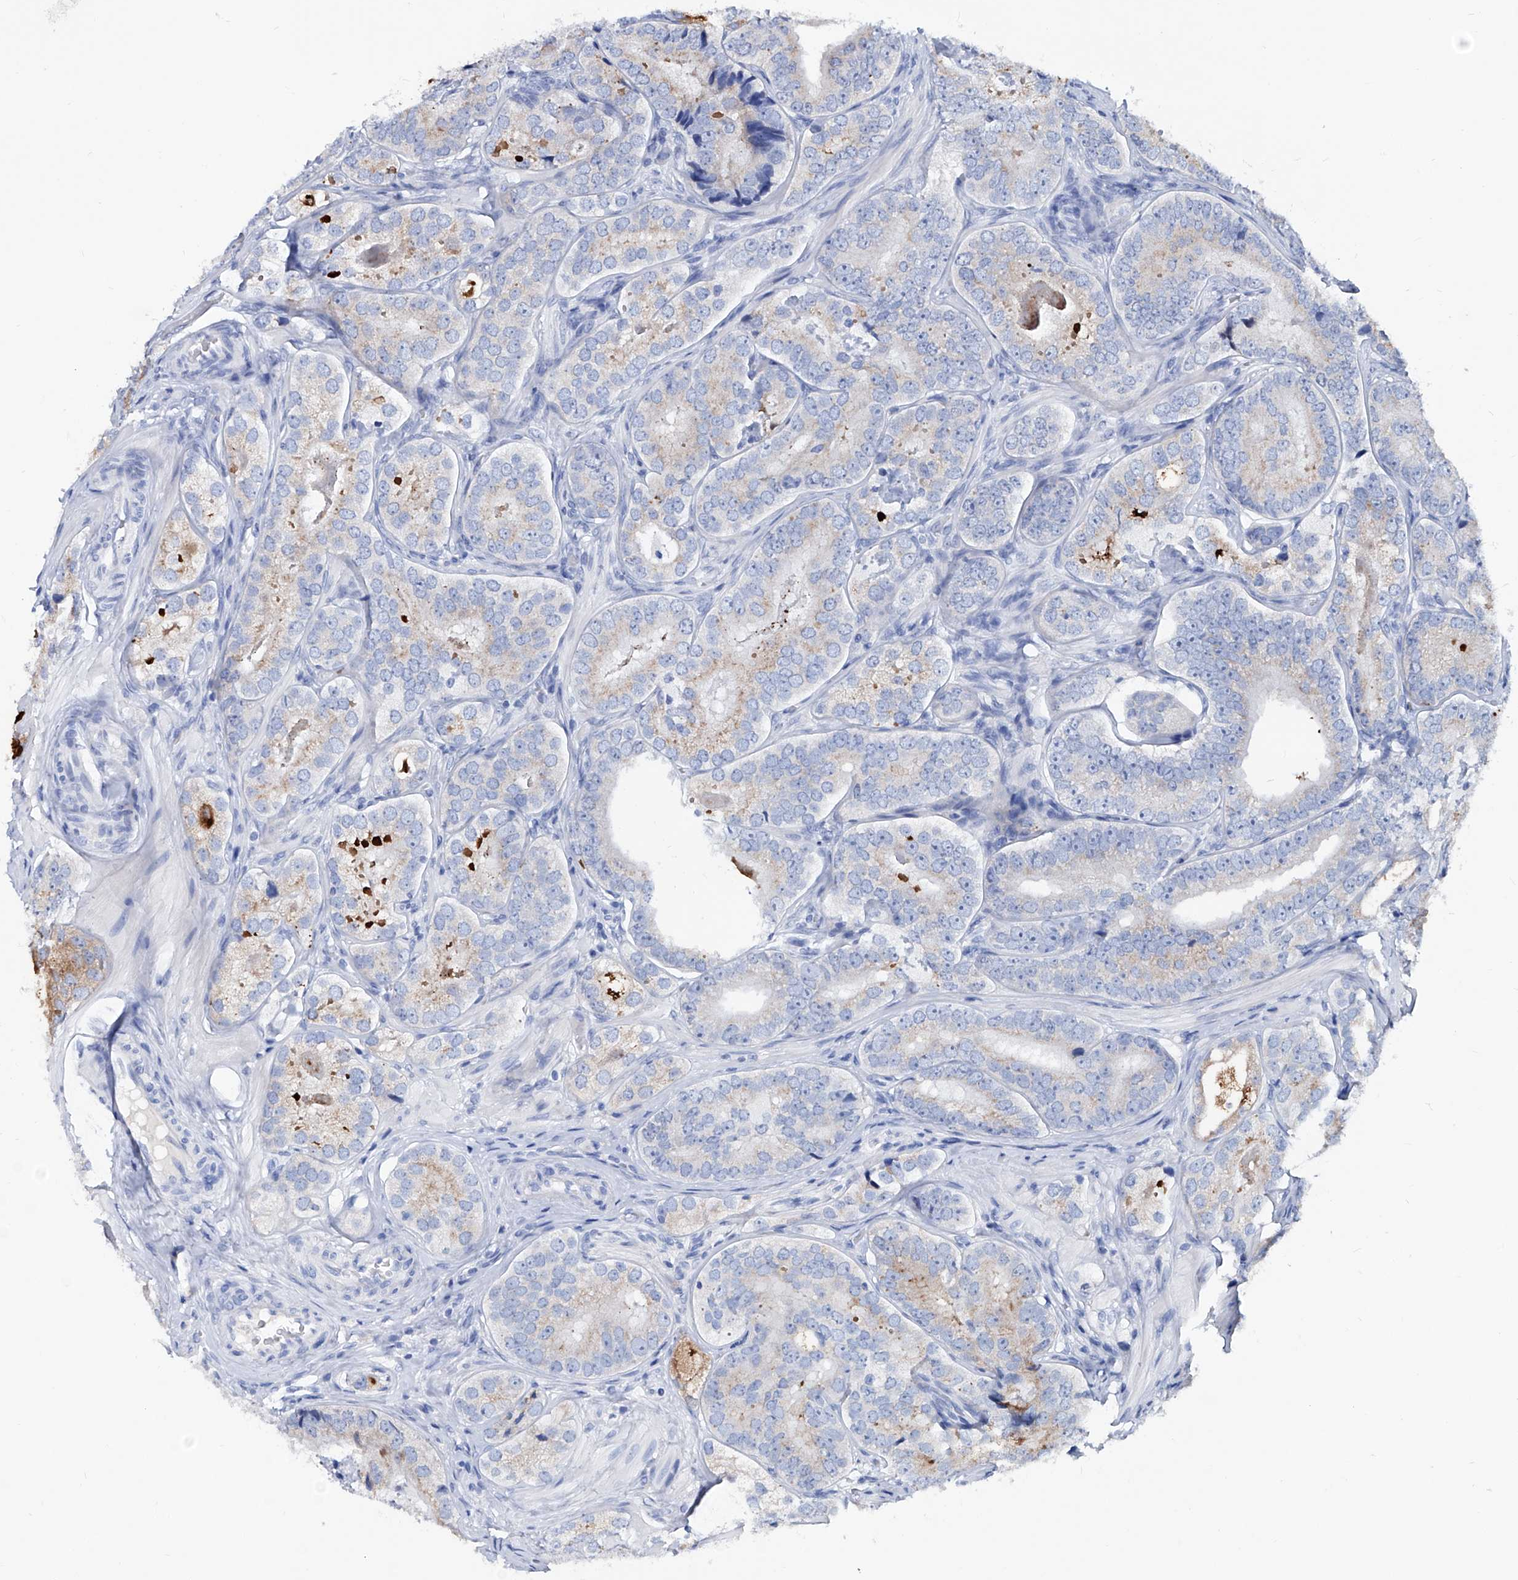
{"staining": {"intensity": "moderate", "quantity": "<25%", "location": "cytoplasmic/membranous"}, "tissue": "prostate cancer", "cell_type": "Tumor cells", "image_type": "cancer", "snomed": [{"axis": "morphology", "description": "Adenocarcinoma, High grade"}, {"axis": "topography", "description": "Prostate"}], "caption": "Protein analysis of adenocarcinoma (high-grade) (prostate) tissue demonstrates moderate cytoplasmic/membranous staining in approximately <25% of tumor cells.", "gene": "KLHL17", "patient": {"sex": "male", "age": 56}}